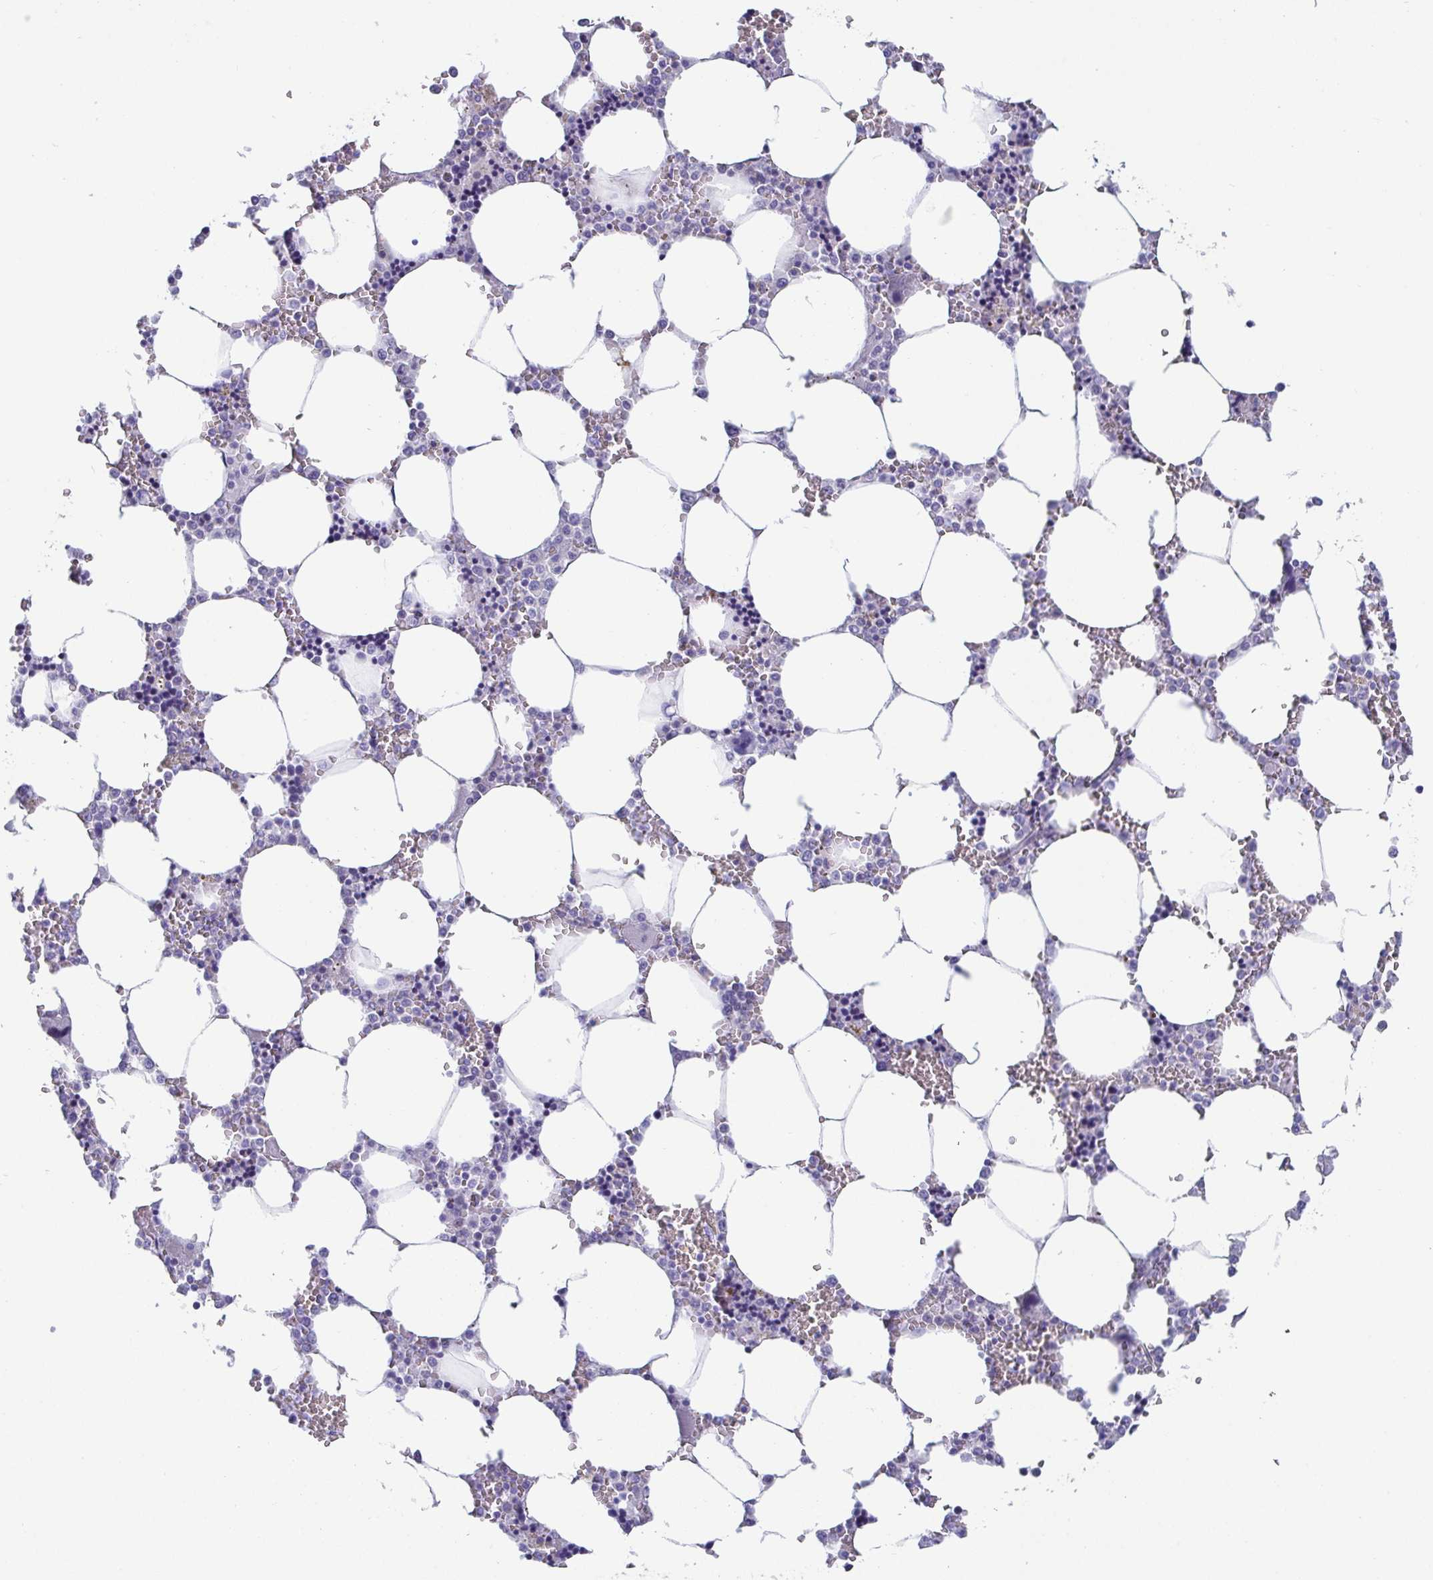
{"staining": {"intensity": "negative", "quantity": "none", "location": "none"}, "tissue": "bone marrow", "cell_type": "Hematopoietic cells", "image_type": "normal", "snomed": [{"axis": "morphology", "description": "Normal tissue, NOS"}, {"axis": "topography", "description": "Bone marrow"}], "caption": "Immunohistochemistry (IHC) of unremarkable human bone marrow exhibits no staining in hematopoietic cells.", "gene": "SCGN", "patient": {"sex": "male", "age": 64}}